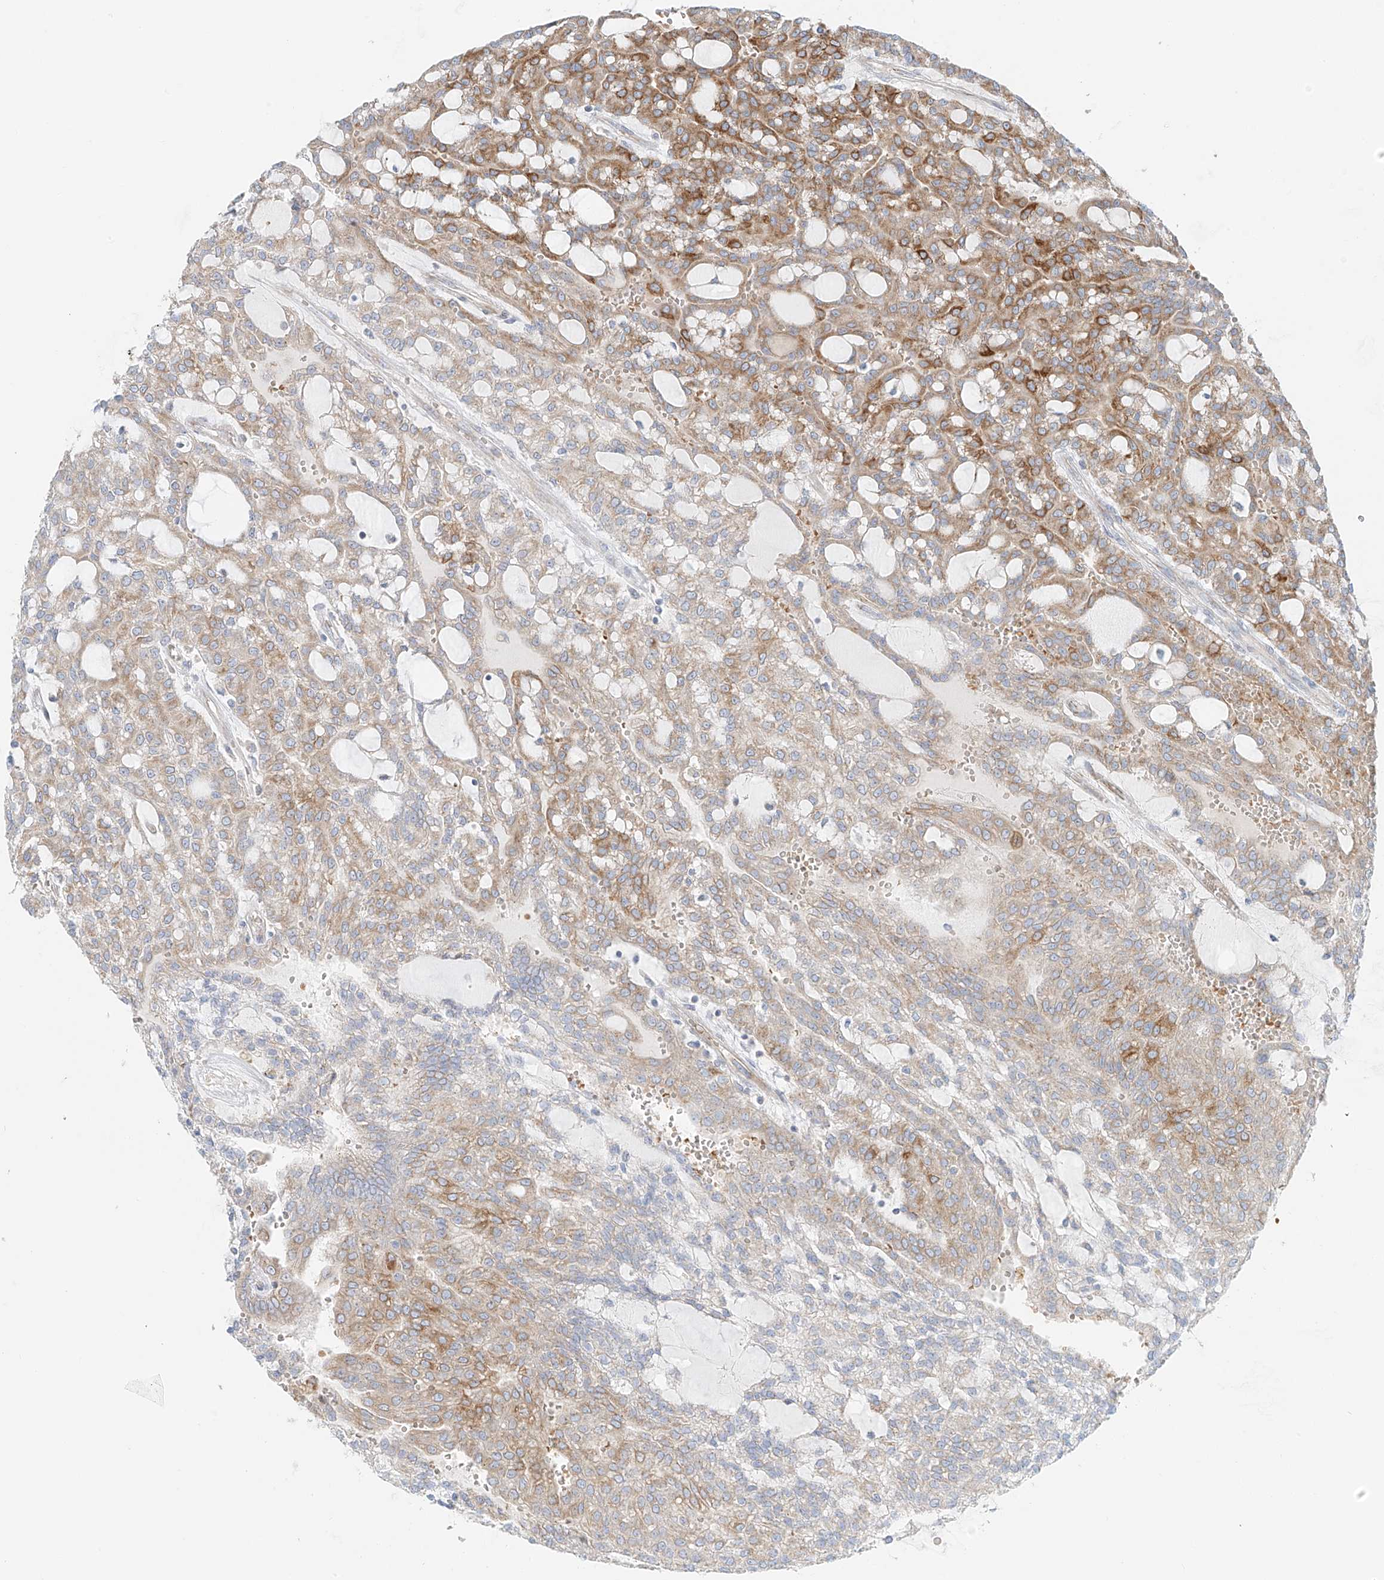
{"staining": {"intensity": "strong", "quantity": "<25%", "location": "cytoplasmic/membranous"}, "tissue": "renal cancer", "cell_type": "Tumor cells", "image_type": "cancer", "snomed": [{"axis": "morphology", "description": "Adenocarcinoma, NOS"}, {"axis": "topography", "description": "Kidney"}], "caption": "Human renal cancer stained for a protein (brown) exhibits strong cytoplasmic/membranous positive positivity in approximately <25% of tumor cells.", "gene": "EIPR1", "patient": {"sex": "male", "age": 63}}